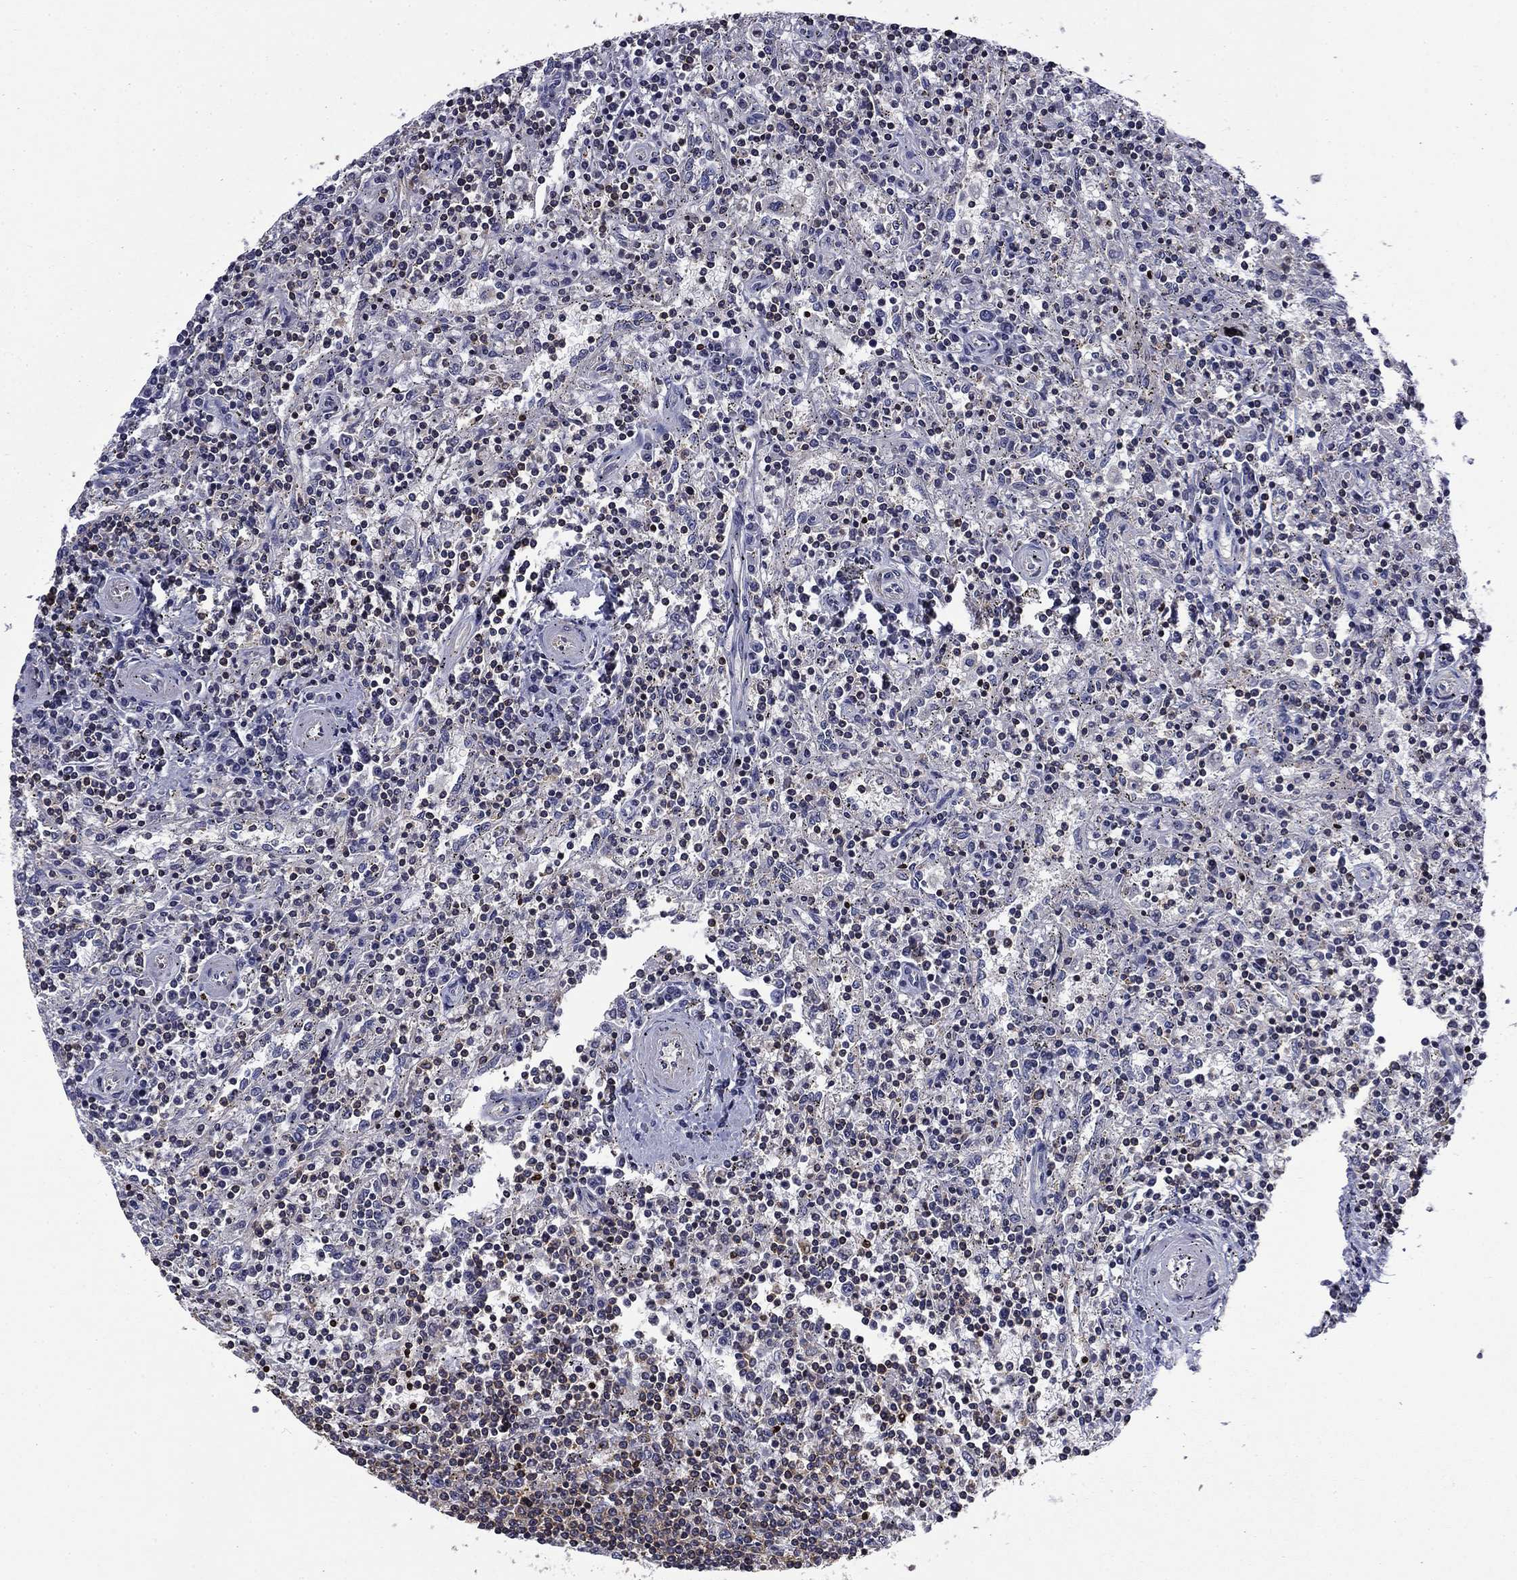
{"staining": {"intensity": "negative", "quantity": "none", "location": "none"}, "tissue": "lymphoma", "cell_type": "Tumor cells", "image_type": "cancer", "snomed": [{"axis": "morphology", "description": "Malignant lymphoma, non-Hodgkin's type, Low grade"}, {"axis": "topography", "description": "Spleen"}], "caption": "The image reveals no significant positivity in tumor cells of low-grade malignant lymphoma, non-Hodgkin's type. (DAB immunohistochemistry (IHC) with hematoxylin counter stain).", "gene": "ARHGAP45", "patient": {"sex": "male", "age": 62}}